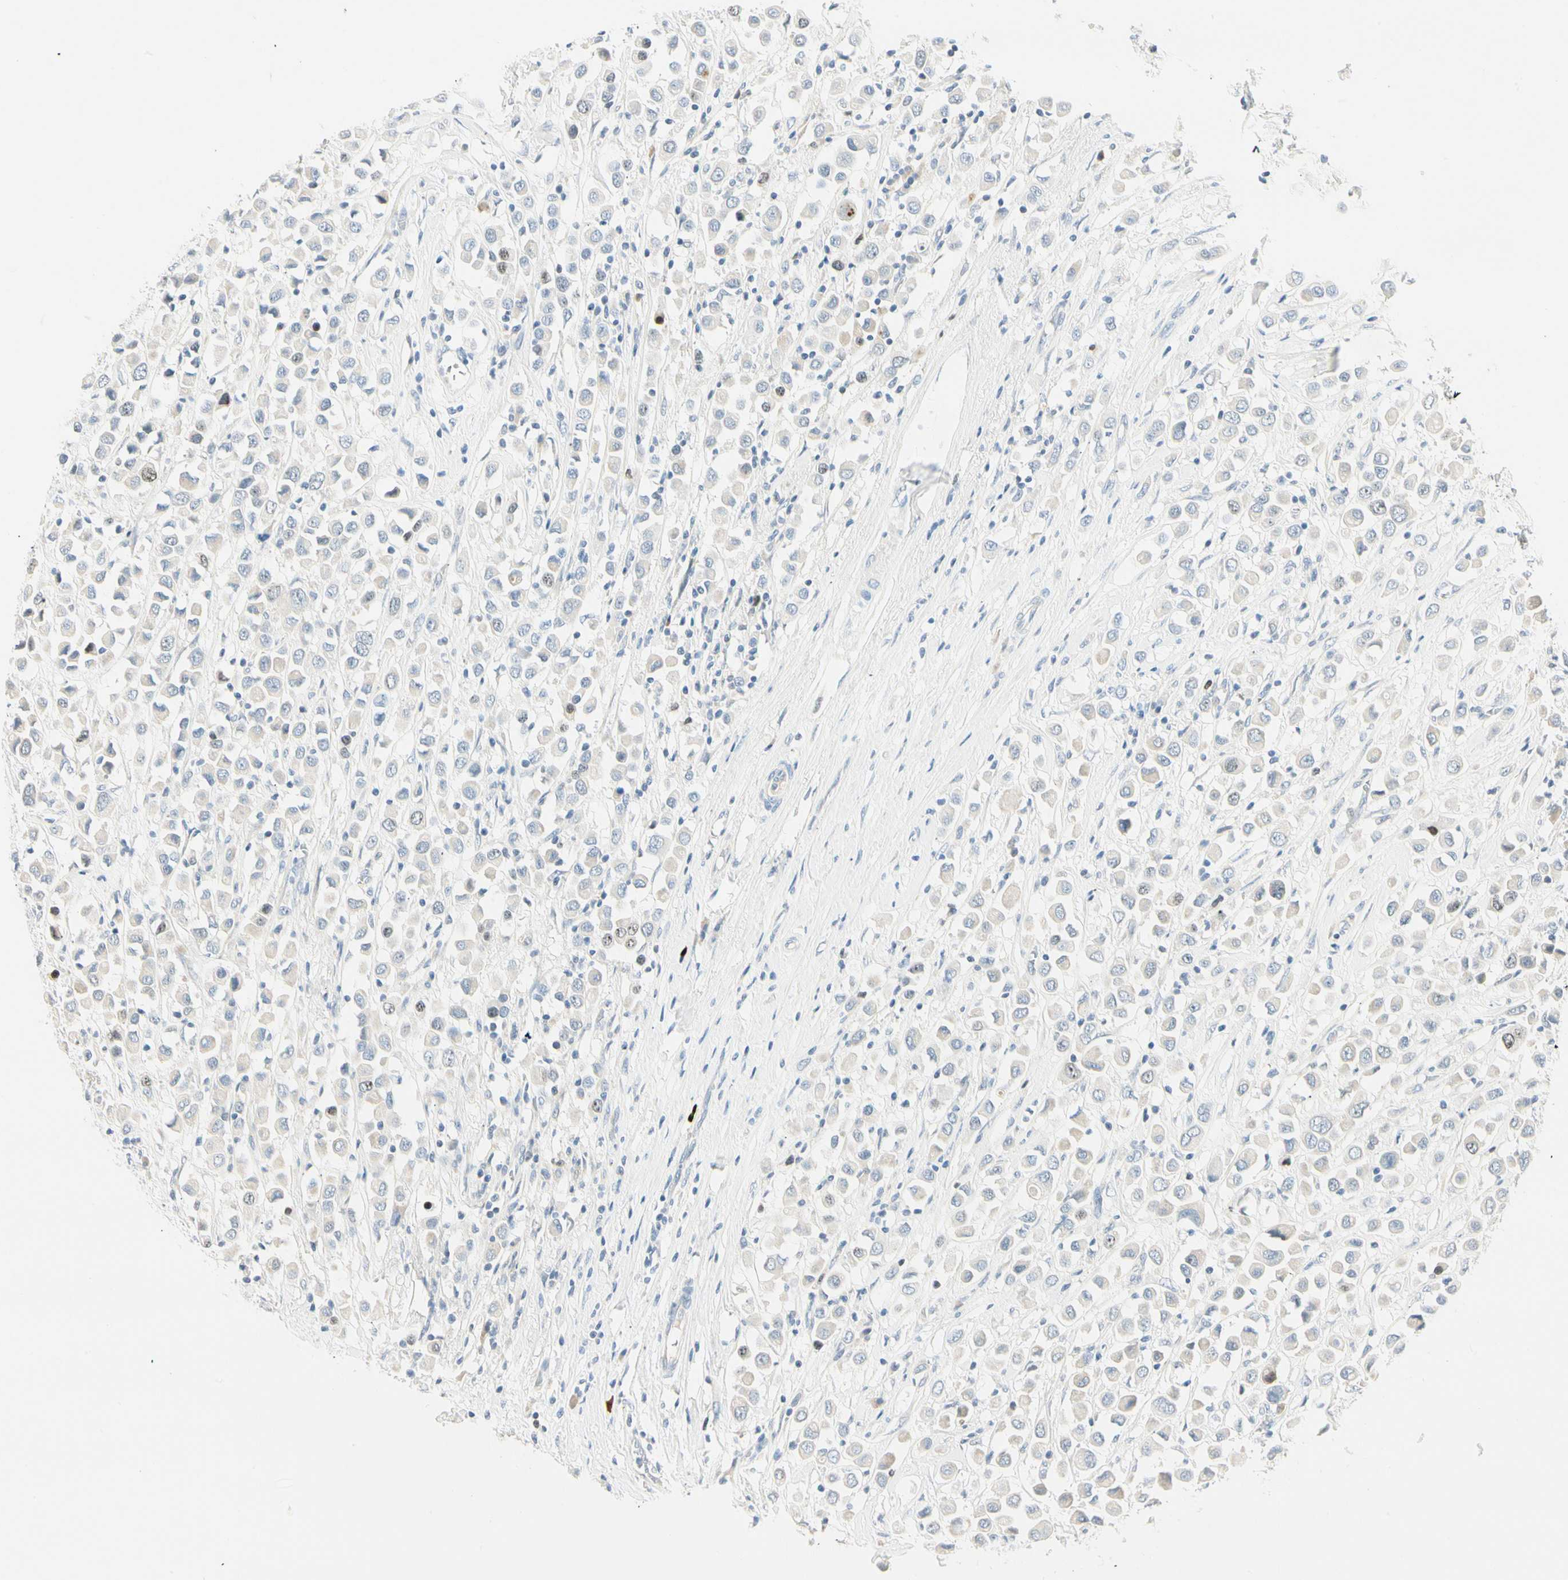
{"staining": {"intensity": "weak", "quantity": "<25%", "location": "nuclear"}, "tissue": "breast cancer", "cell_type": "Tumor cells", "image_type": "cancer", "snomed": [{"axis": "morphology", "description": "Duct carcinoma"}, {"axis": "topography", "description": "Breast"}], "caption": "An immunohistochemistry (IHC) photomicrograph of breast cancer is shown. There is no staining in tumor cells of breast cancer.", "gene": "PITX1", "patient": {"sex": "female", "age": 61}}